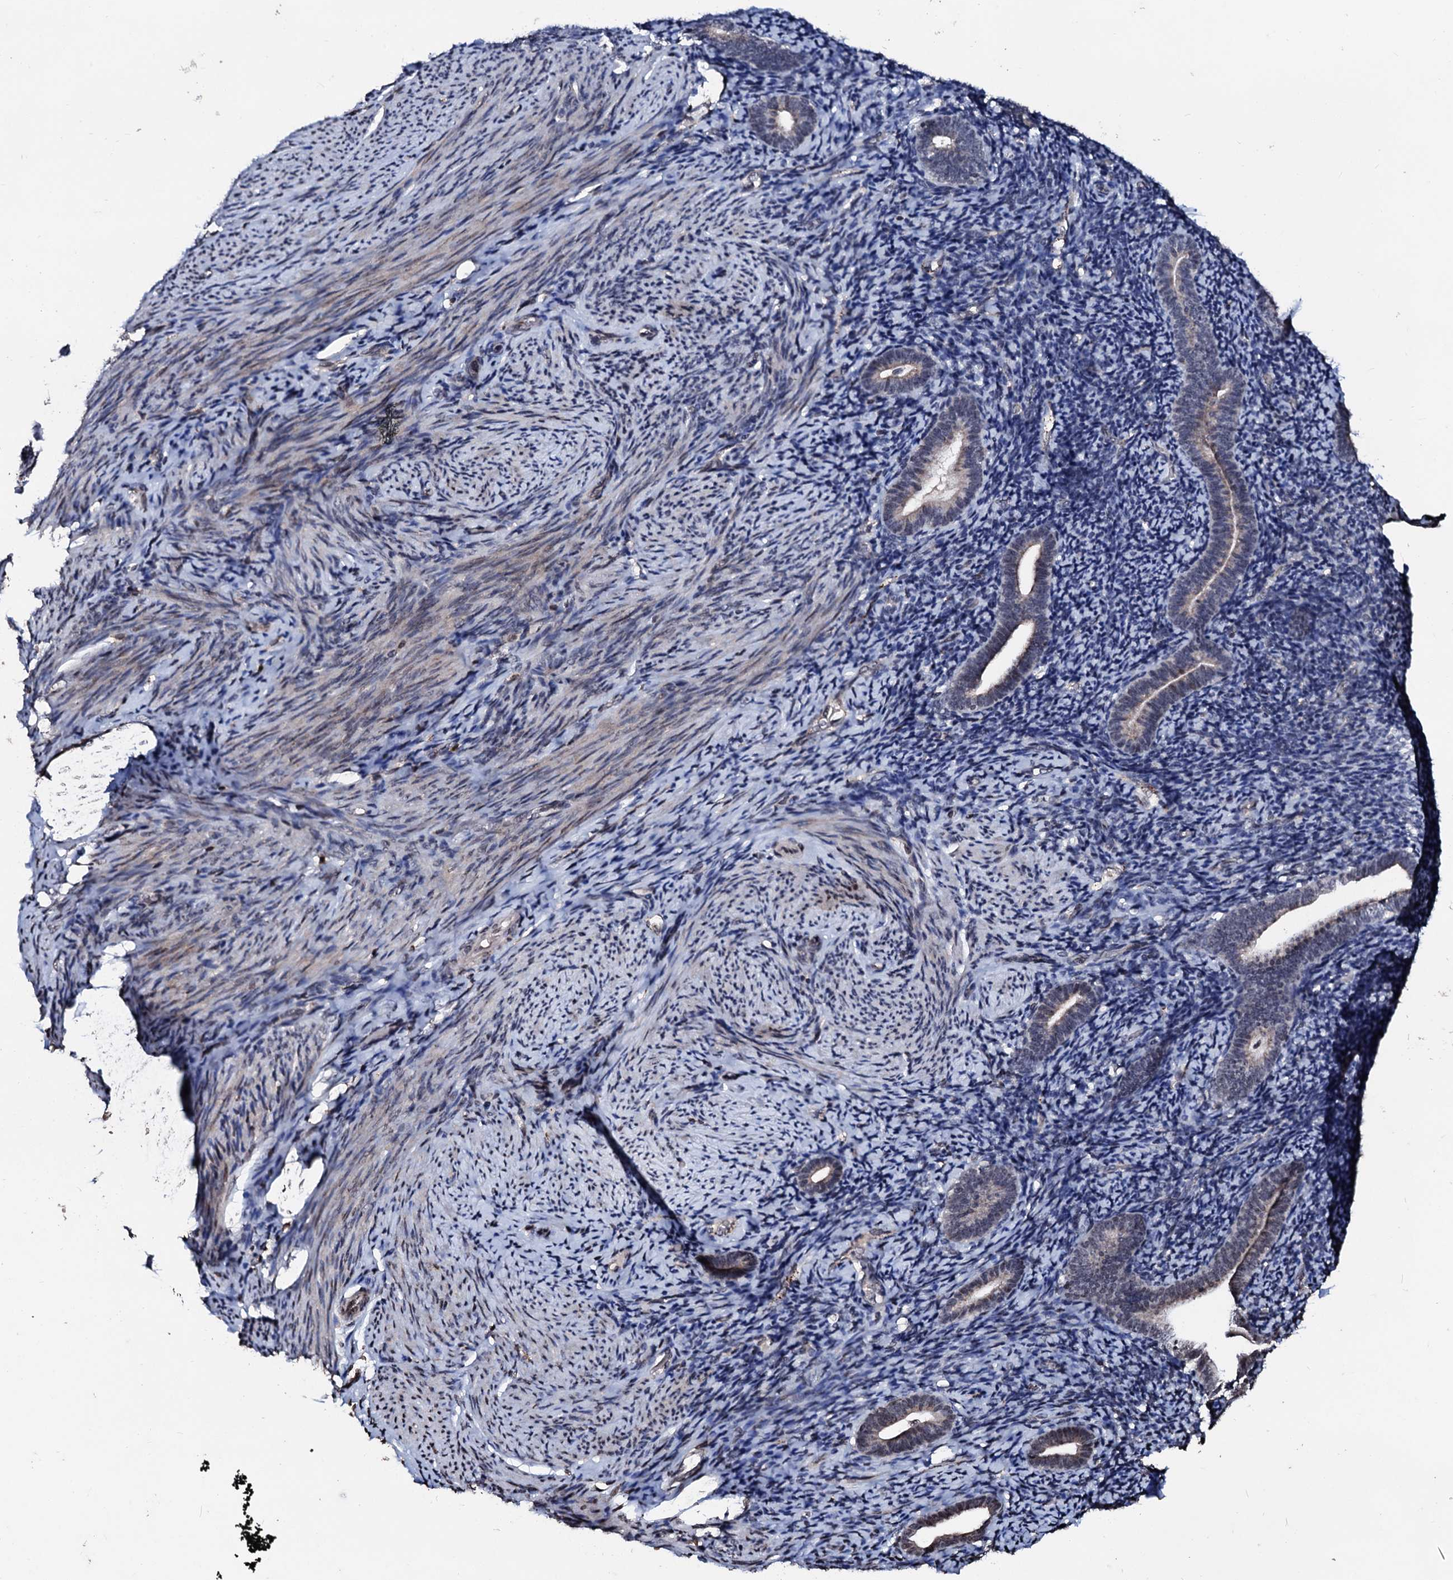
{"staining": {"intensity": "negative", "quantity": "none", "location": "none"}, "tissue": "endometrium", "cell_type": "Cells in endometrial stroma", "image_type": "normal", "snomed": [{"axis": "morphology", "description": "Normal tissue, NOS"}, {"axis": "topography", "description": "Endometrium"}], "caption": "This micrograph is of normal endometrium stained with immunohistochemistry to label a protein in brown with the nuclei are counter-stained blue. There is no positivity in cells in endometrial stroma. The staining is performed using DAB (3,3'-diaminobenzidine) brown chromogen with nuclei counter-stained in using hematoxylin.", "gene": "LSM11", "patient": {"sex": "female", "age": 51}}